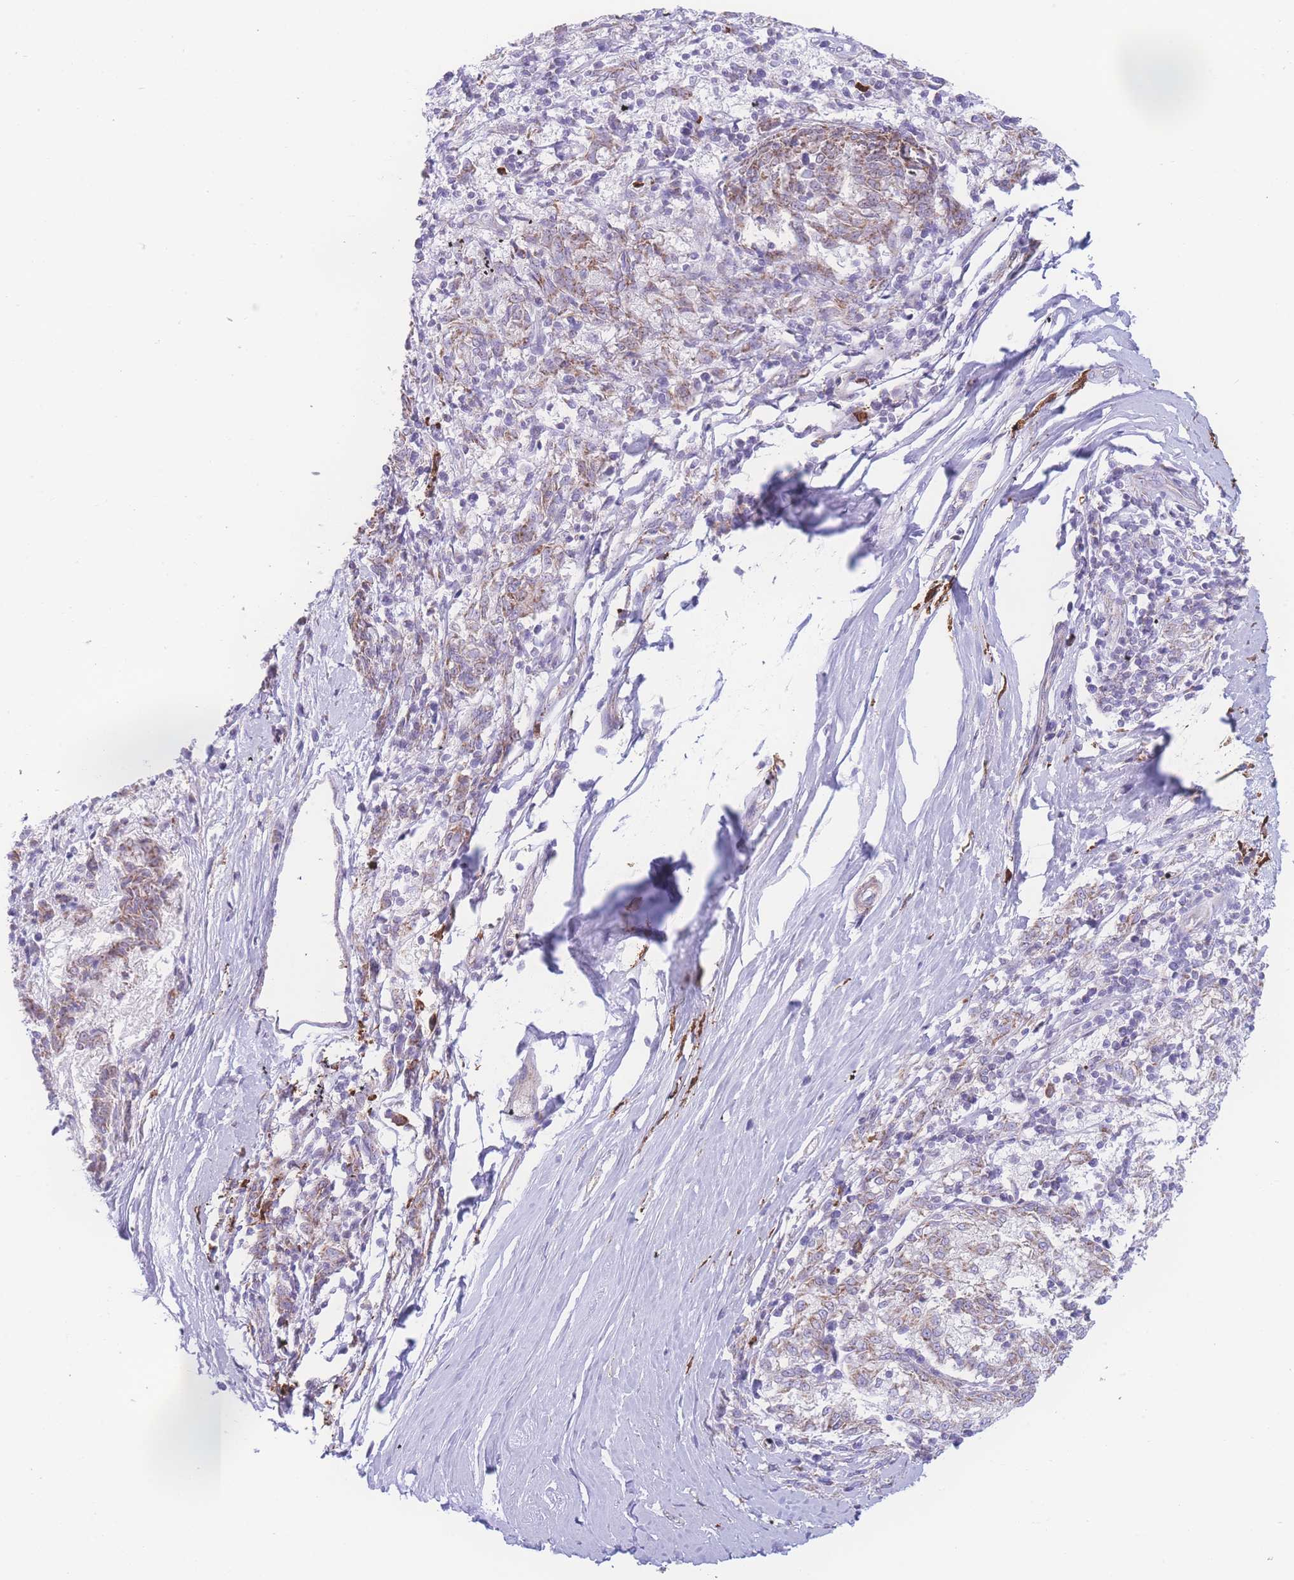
{"staining": {"intensity": "weak", "quantity": "<25%", "location": "cytoplasmic/membranous"}, "tissue": "melanoma", "cell_type": "Tumor cells", "image_type": "cancer", "snomed": [{"axis": "morphology", "description": "Malignant melanoma, NOS"}, {"axis": "topography", "description": "Skin"}], "caption": "Melanoma stained for a protein using IHC displays no expression tumor cells.", "gene": "NBEAL1", "patient": {"sex": "female", "age": 72}}